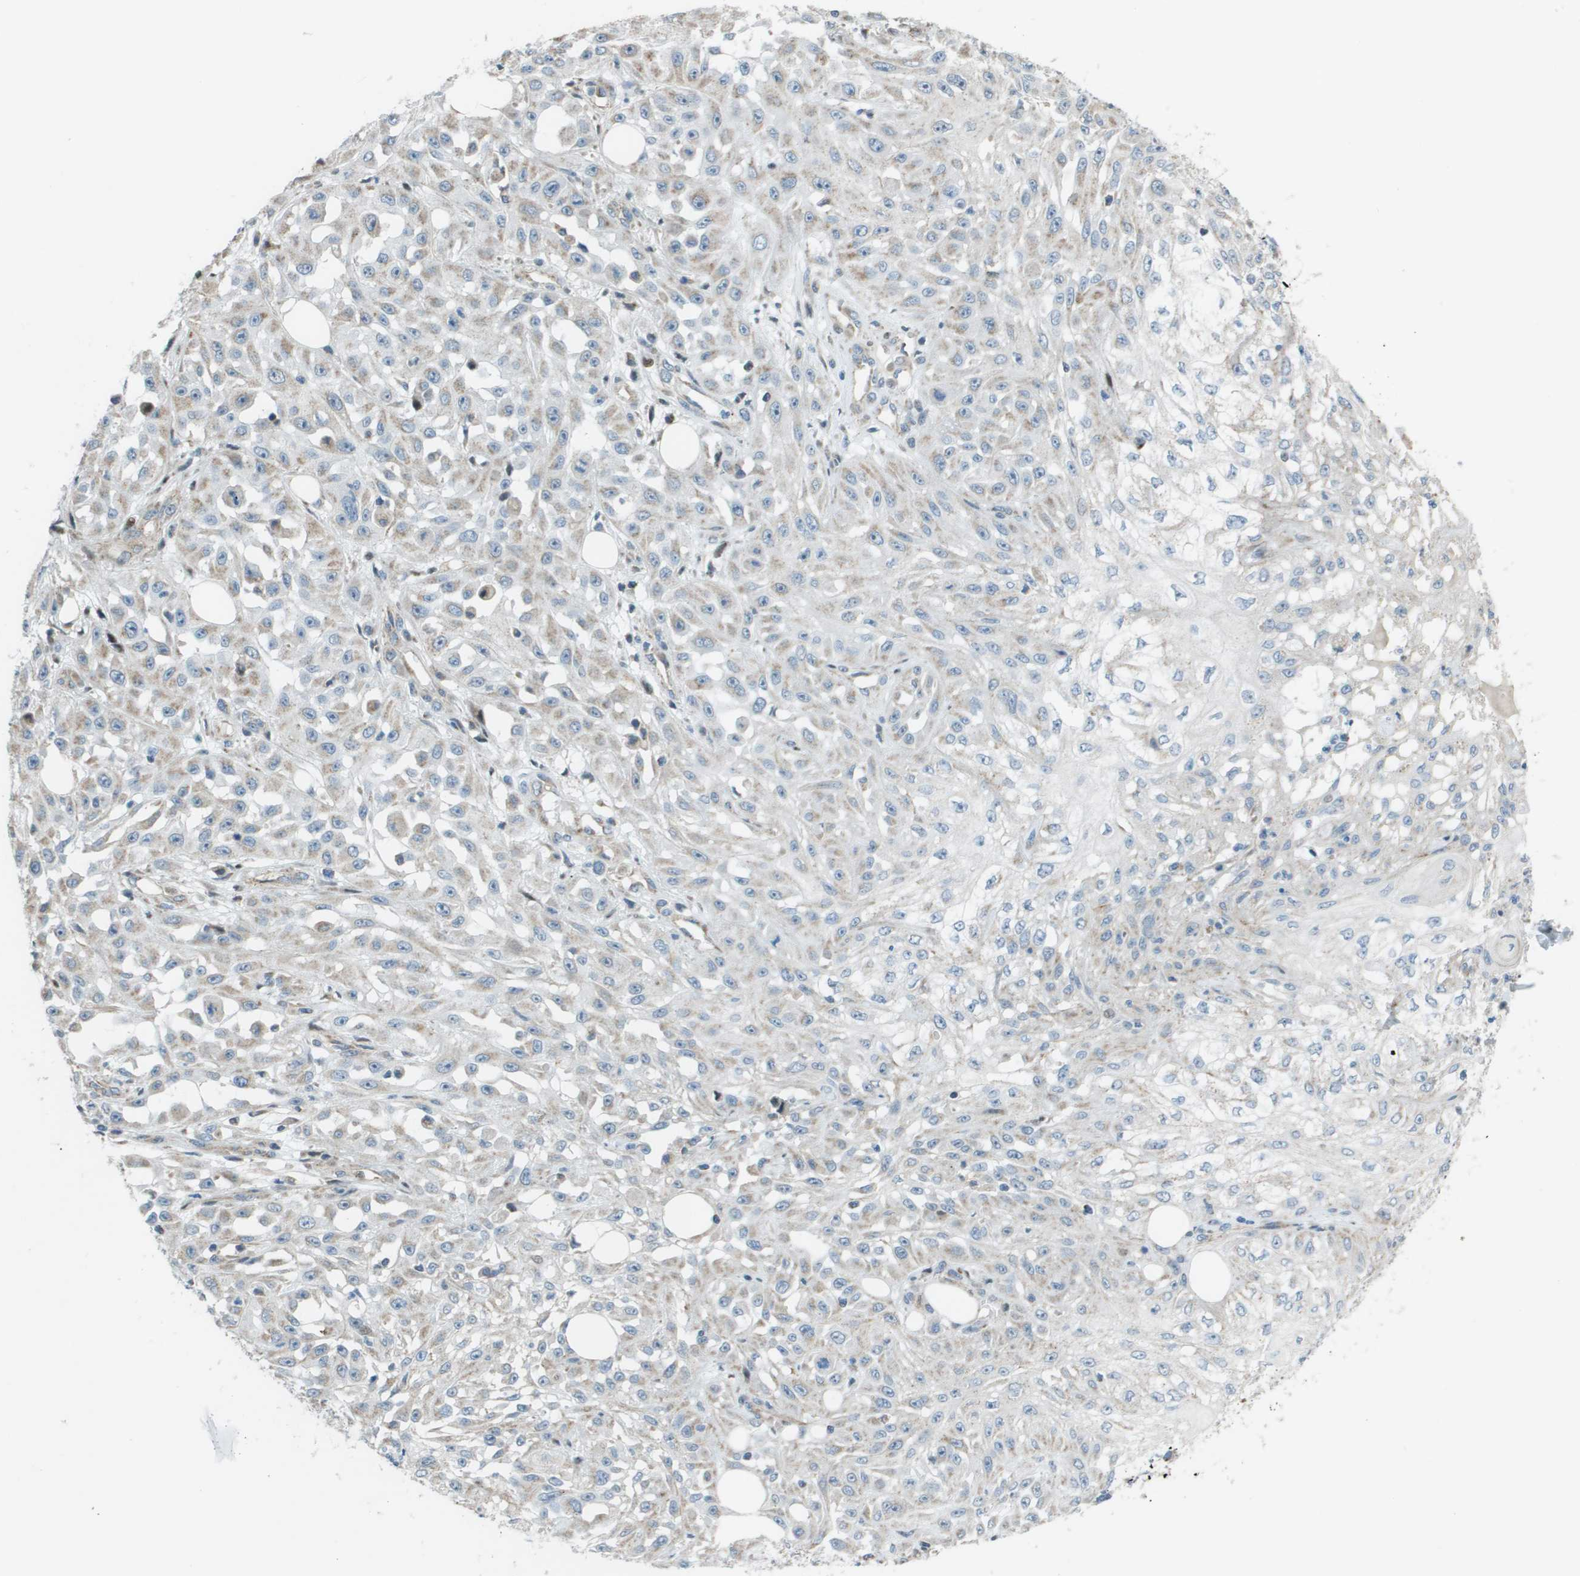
{"staining": {"intensity": "weak", "quantity": "<25%", "location": "cytoplasmic/membranous"}, "tissue": "skin cancer", "cell_type": "Tumor cells", "image_type": "cancer", "snomed": [{"axis": "morphology", "description": "Squamous cell carcinoma, NOS"}, {"axis": "morphology", "description": "Squamous cell carcinoma, metastatic, NOS"}, {"axis": "topography", "description": "Skin"}, {"axis": "topography", "description": "Lymph node"}], "caption": "Tumor cells are negative for brown protein staining in skin squamous cell carcinoma.", "gene": "MGAT3", "patient": {"sex": "male", "age": 75}}